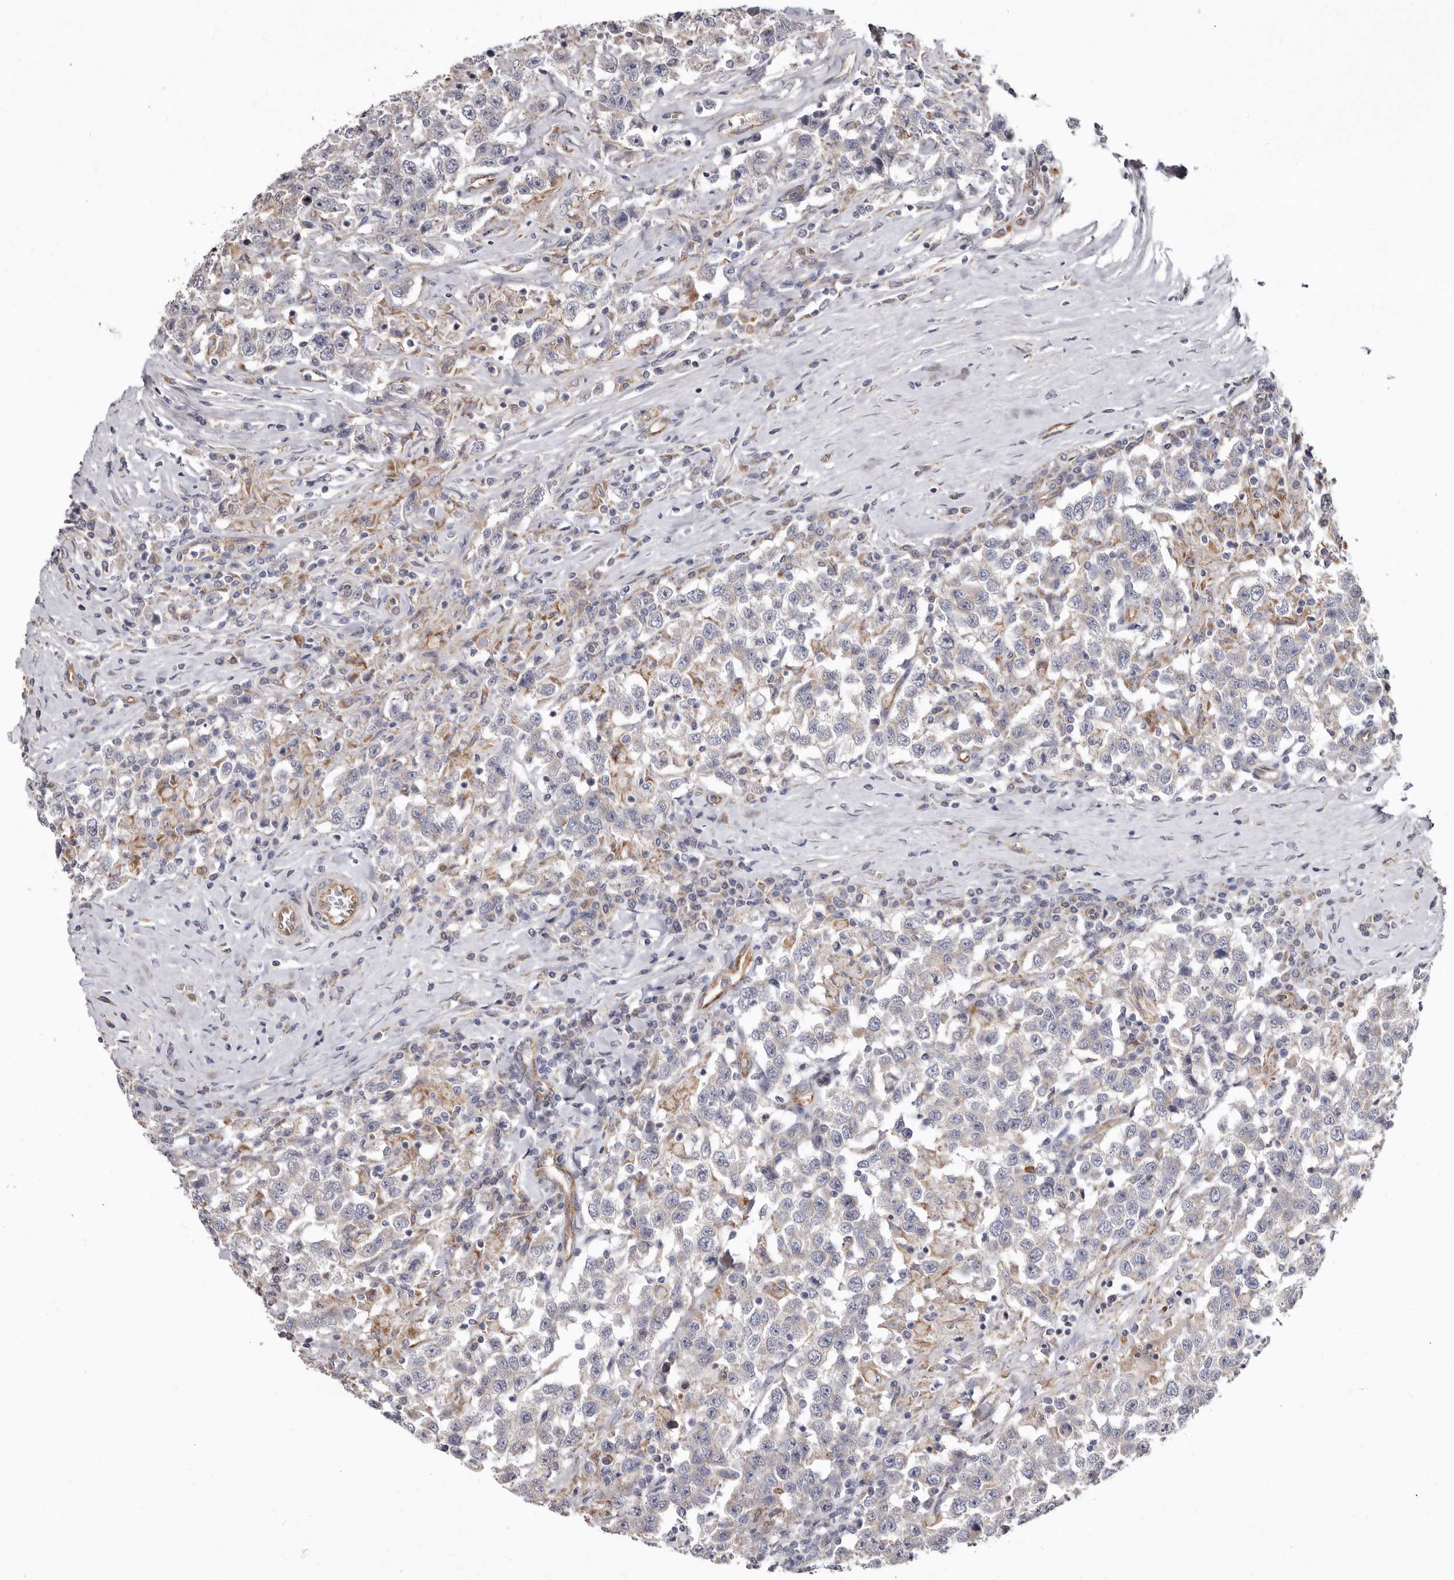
{"staining": {"intensity": "moderate", "quantity": "25%-75%", "location": "cytoplasmic/membranous"}, "tissue": "testis cancer", "cell_type": "Tumor cells", "image_type": "cancer", "snomed": [{"axis": "morphology", "description": "Seminoma, NOS"}, {"axis": "topography", "description": "Testis"}], "caption": "A histopathology image showing moderate cytoplasmic/membranous positivity in about 25%-75% of tumor cells in testis cancer, as visualized by brown immunohistochemical staining.", "gene": "FMO2", "patient": {"sex": "male", "age": 41}}